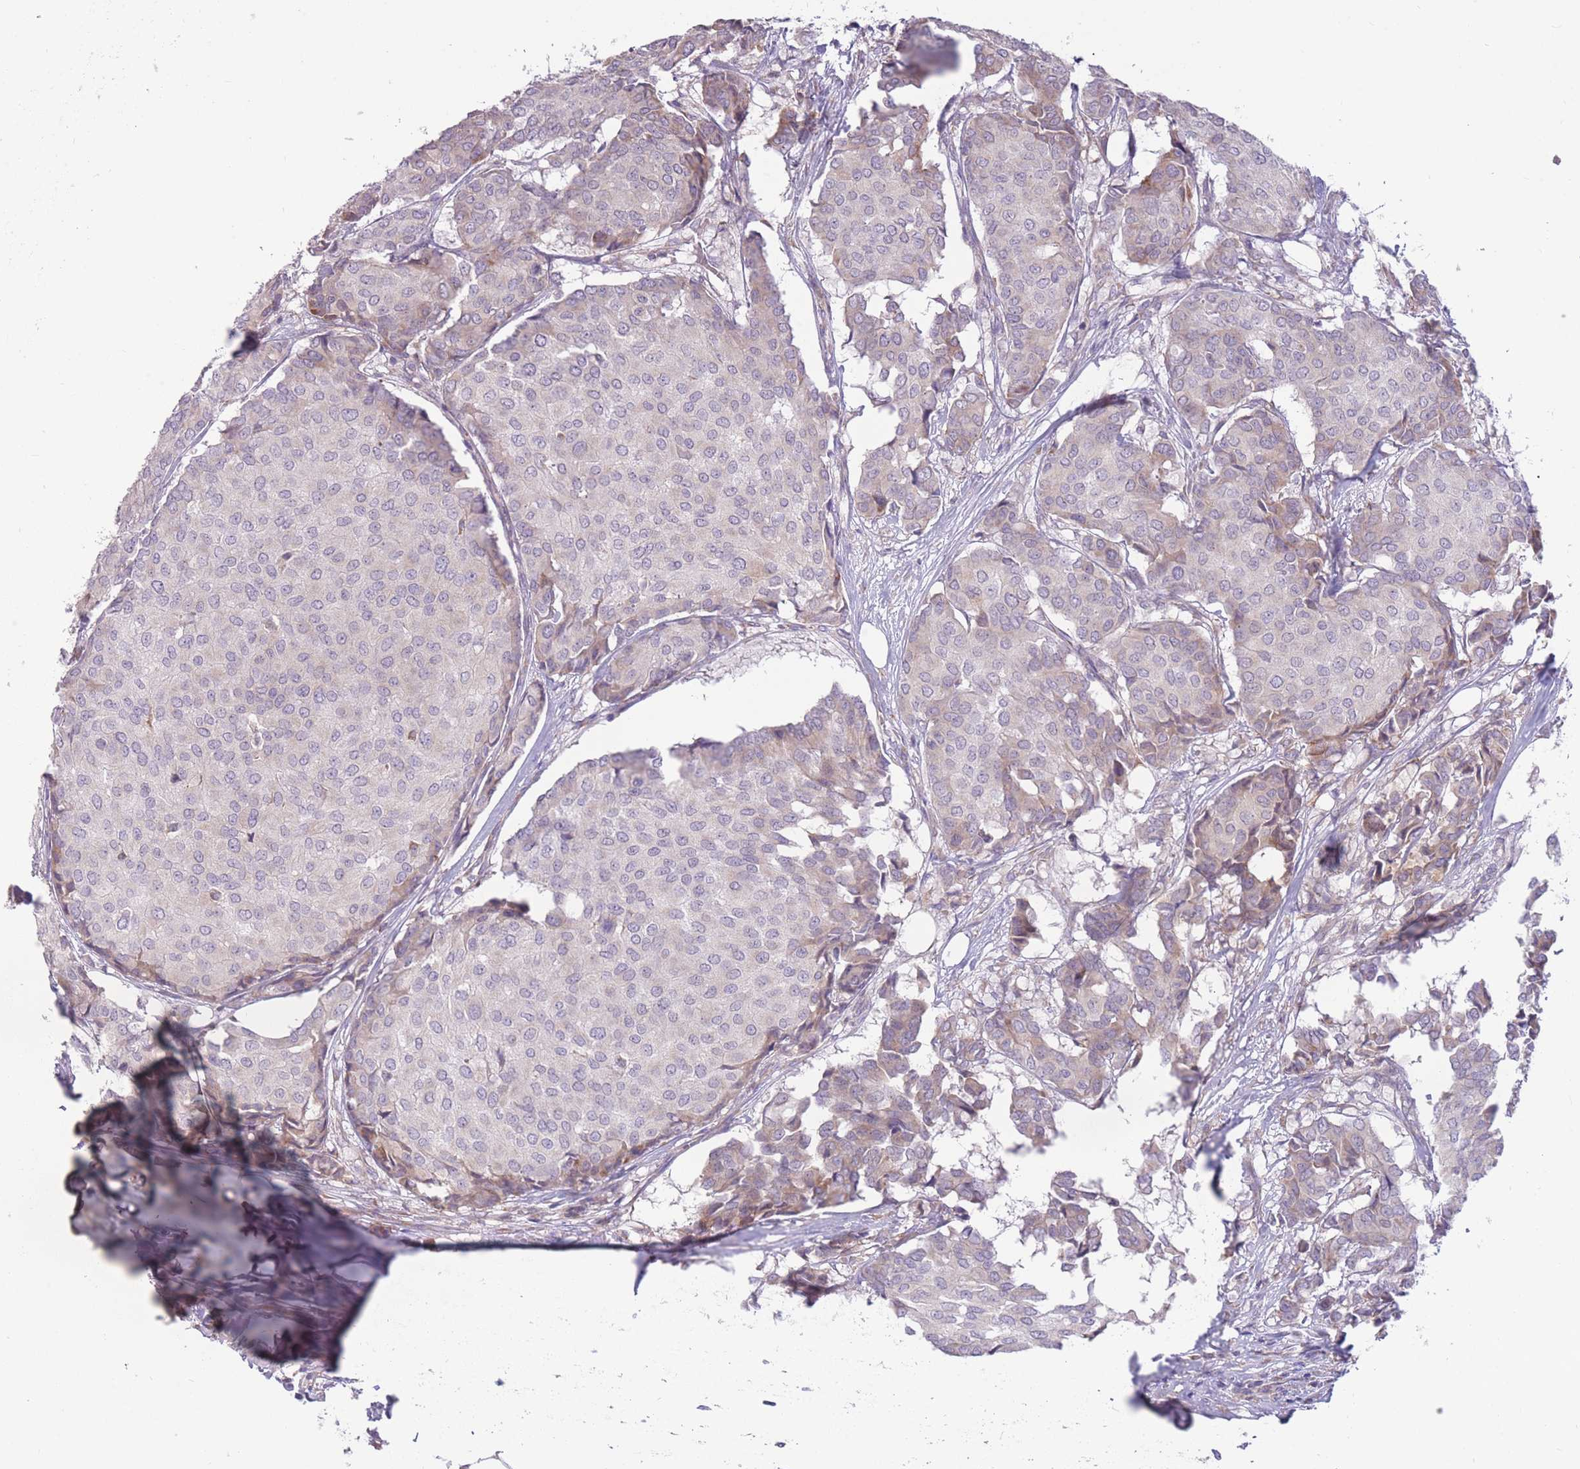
{"staining": {"intensity": "weak", "quantity": "<25%", "location": "cytoplasmic/membranous"}, "tissue": "breast cancer", "cell_type": "Tumor cells", "image_type": "cancer", "snomed": [{"axis": "morphology", "description": "Duct carcinoma"}, {"axis": "topography", "description": "Breast"}], "caption": "DAB immunohistochemical staining of human breast intraductal carcinoma shows no significant positivity in tumor cells.", "gene": "TRAPPC5", "patient": {"sex": "female", "age": 75}}